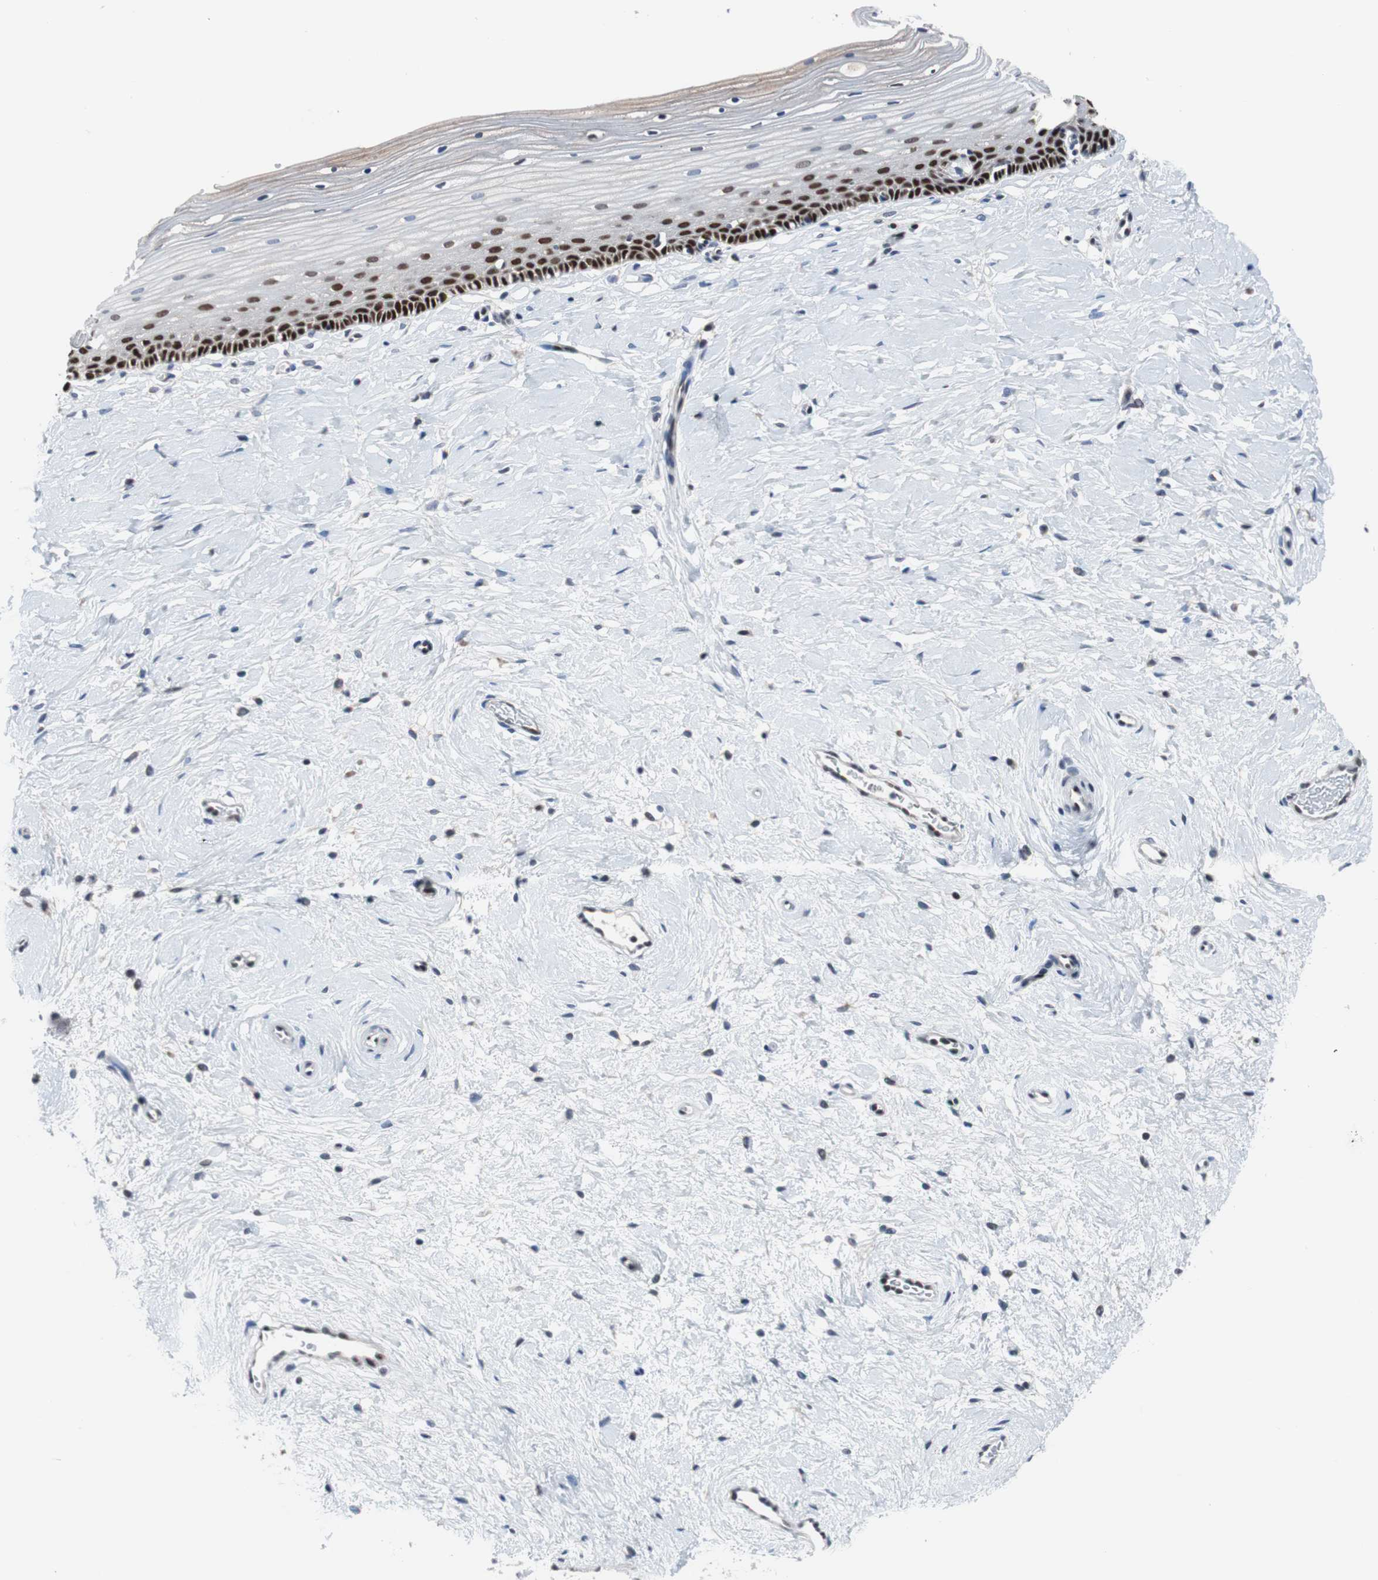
{"staining": {"intensity": "strong", "quantity": "25%-75%", "location": "nuclear"}, "tissue": "cervix", "cell_type": "Glandular cells", "image_type": "normal", "snomed": [{"axis": "morphology", "description": "Normal tissue, NOS"}, {"axis": "topography", "description": "Cervix"}], "caption": "Immunohistochemistry (IHC) image of benign cervix: cervix stained using IHC demonstrates high levels of strong protein expression localized specifically in the nuclear of glandular cells, appearing as a nuclear brown color.", "gene": "TP63", "patient": {"sex": "female", "age": 39}}